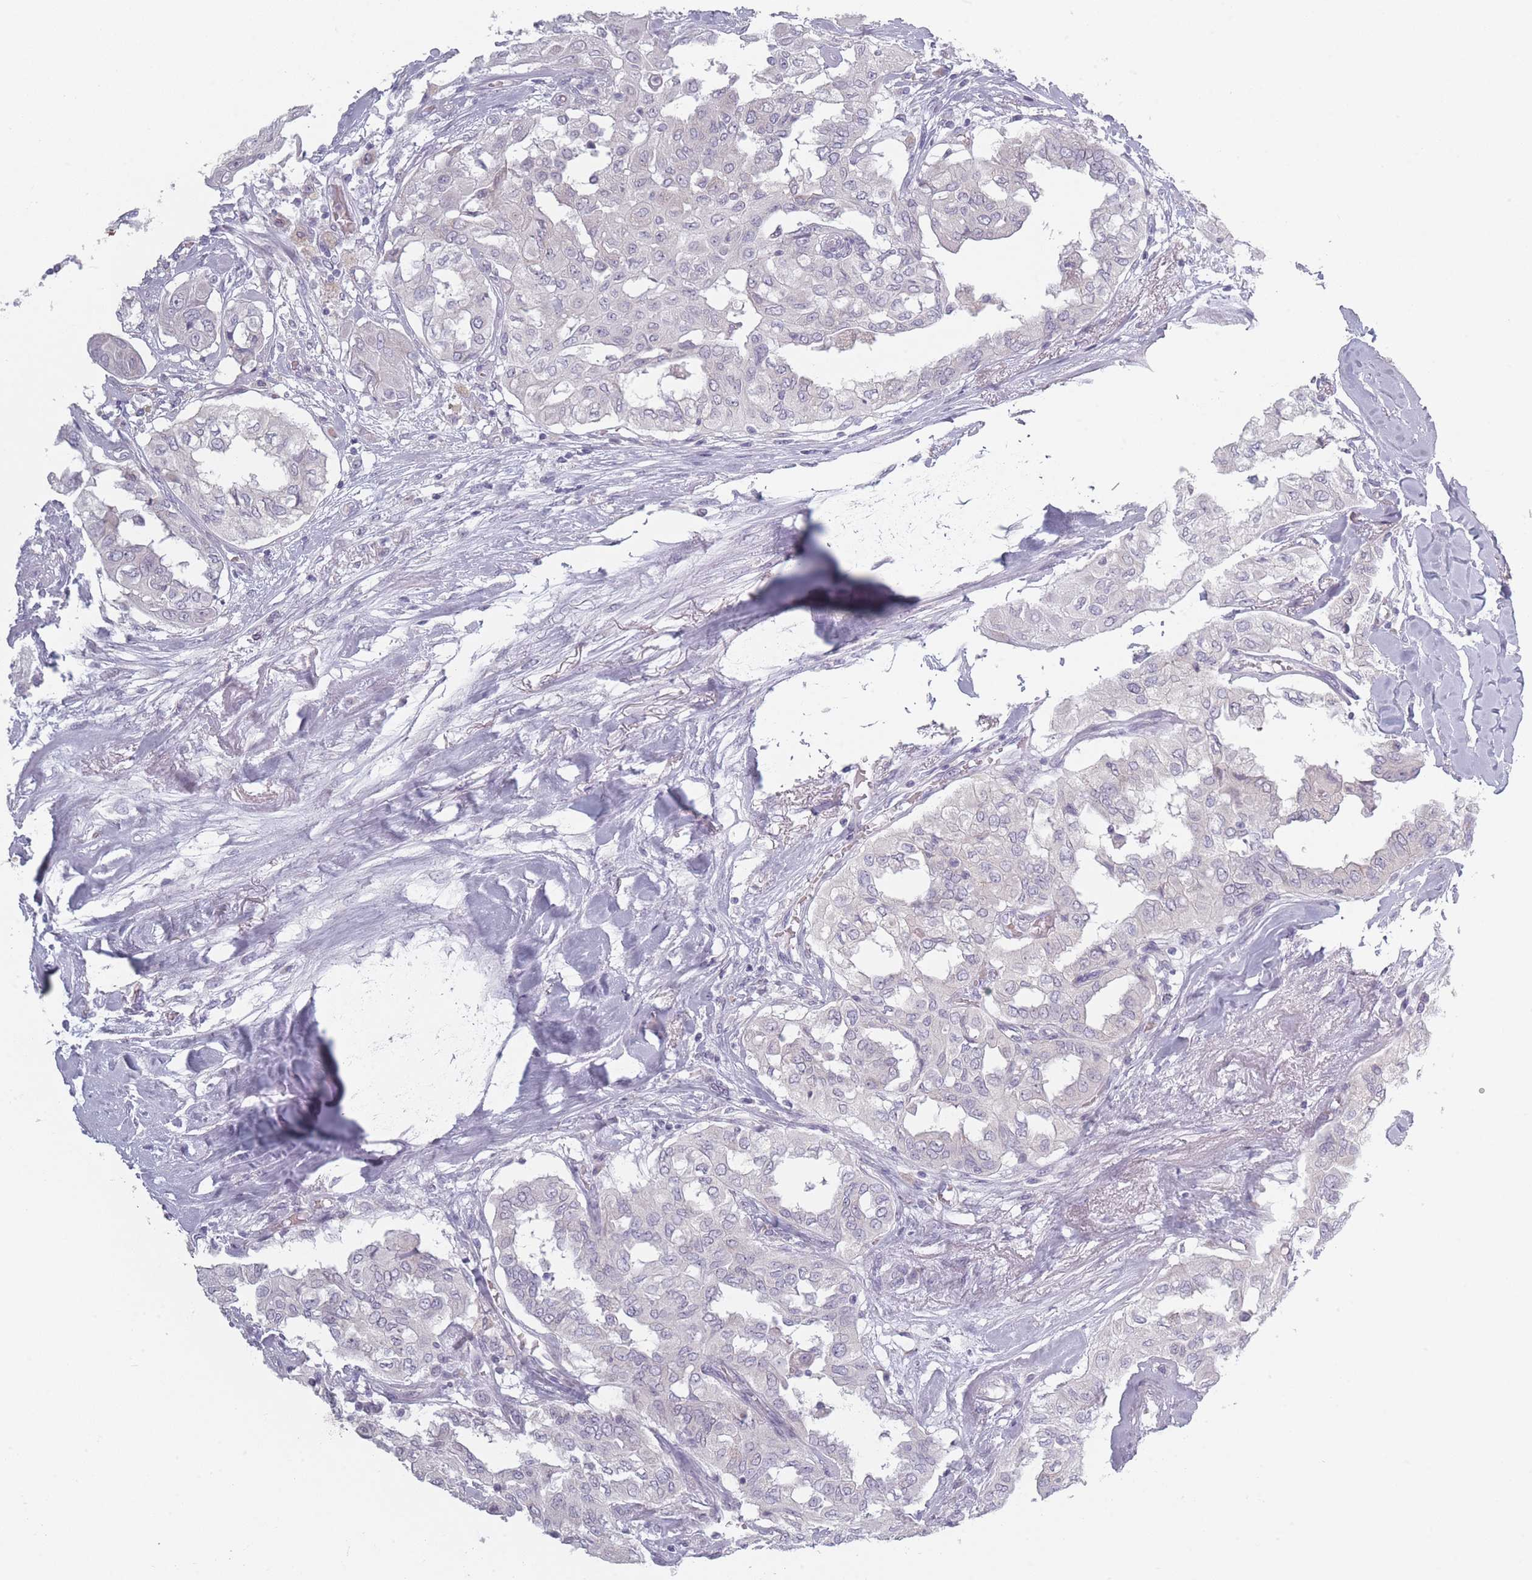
{"staining": {"intensity": "negative", "quantity": "none", "location": "none"}, "tissue": "thyroid cancer", "cell_type": "Tumor cells", "image_type": "cancer", "snomed": [{"axis": "morphology", "description": "Papillary adenocarcinoma, NOS"}, {"axis": "topography", "description": "Thyroid gland"}], "caption": "Immunohistochemistry photomicrograph of neoplastic tissue: human papillary adenocarcinoma (thyroid) stained with DAB exhibits no significant protein staining in tumor cells.", "gene": "RASL10B", "patient": {"sex": "female", "age": 59}}